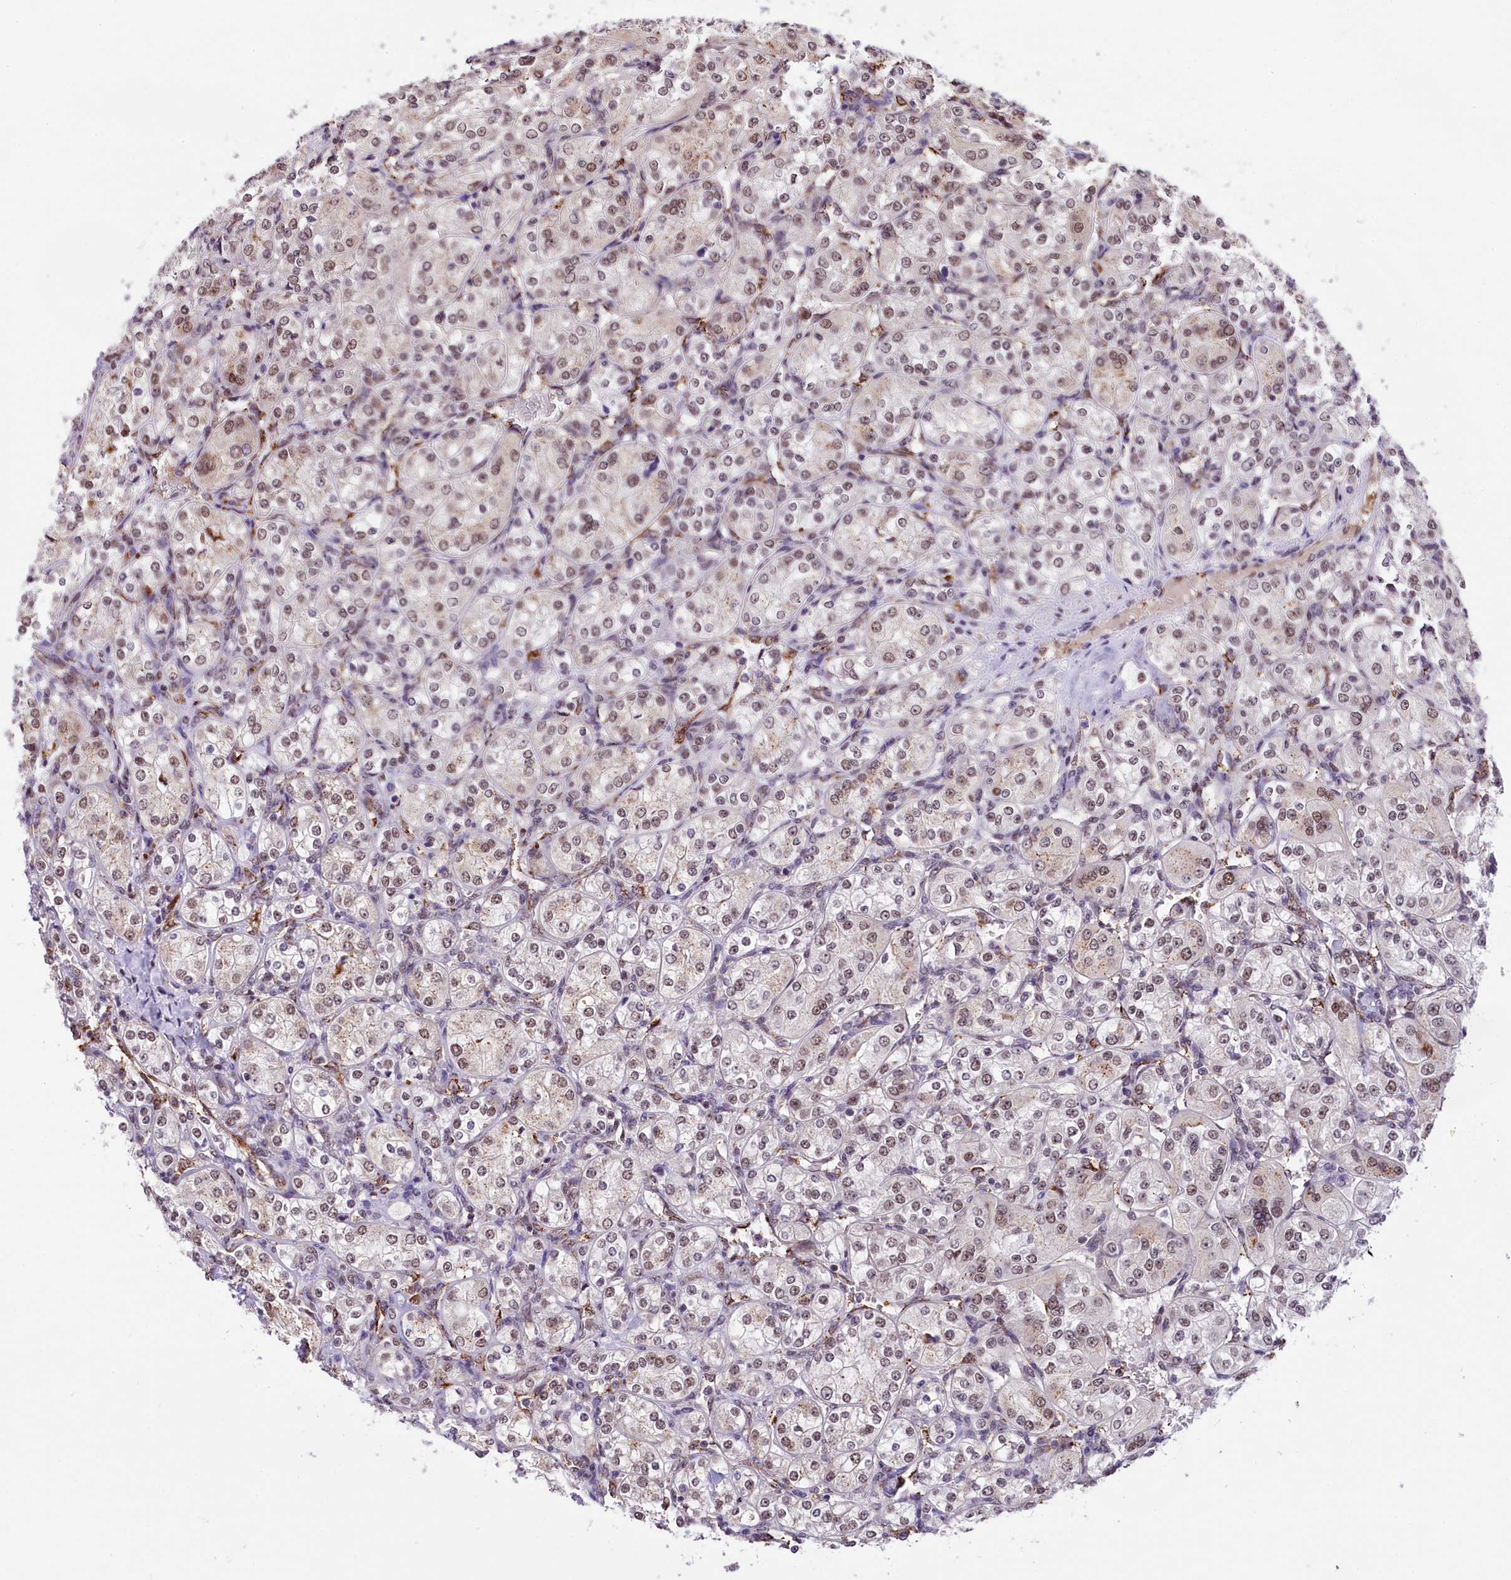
{"staining": {"intensity": "weak", "quantity": ">75%", "location": "nuclear"}, "tissue": "renal cancer", "cell_type": "Tumor cells", "image_type": "cancer", "snomed": [{"axis": "morphology", "description": "Adenocarcinoma, NOS"}, {"axis": "topography", "description": "Kidney"}], "caption": "Weak nuclear staining for a protein is identified in about >75% of tumor cells of renal adenocarcinoma using IHC.", "gene": "MRPL54", "patient": {"sex": "male", "age": 77}}